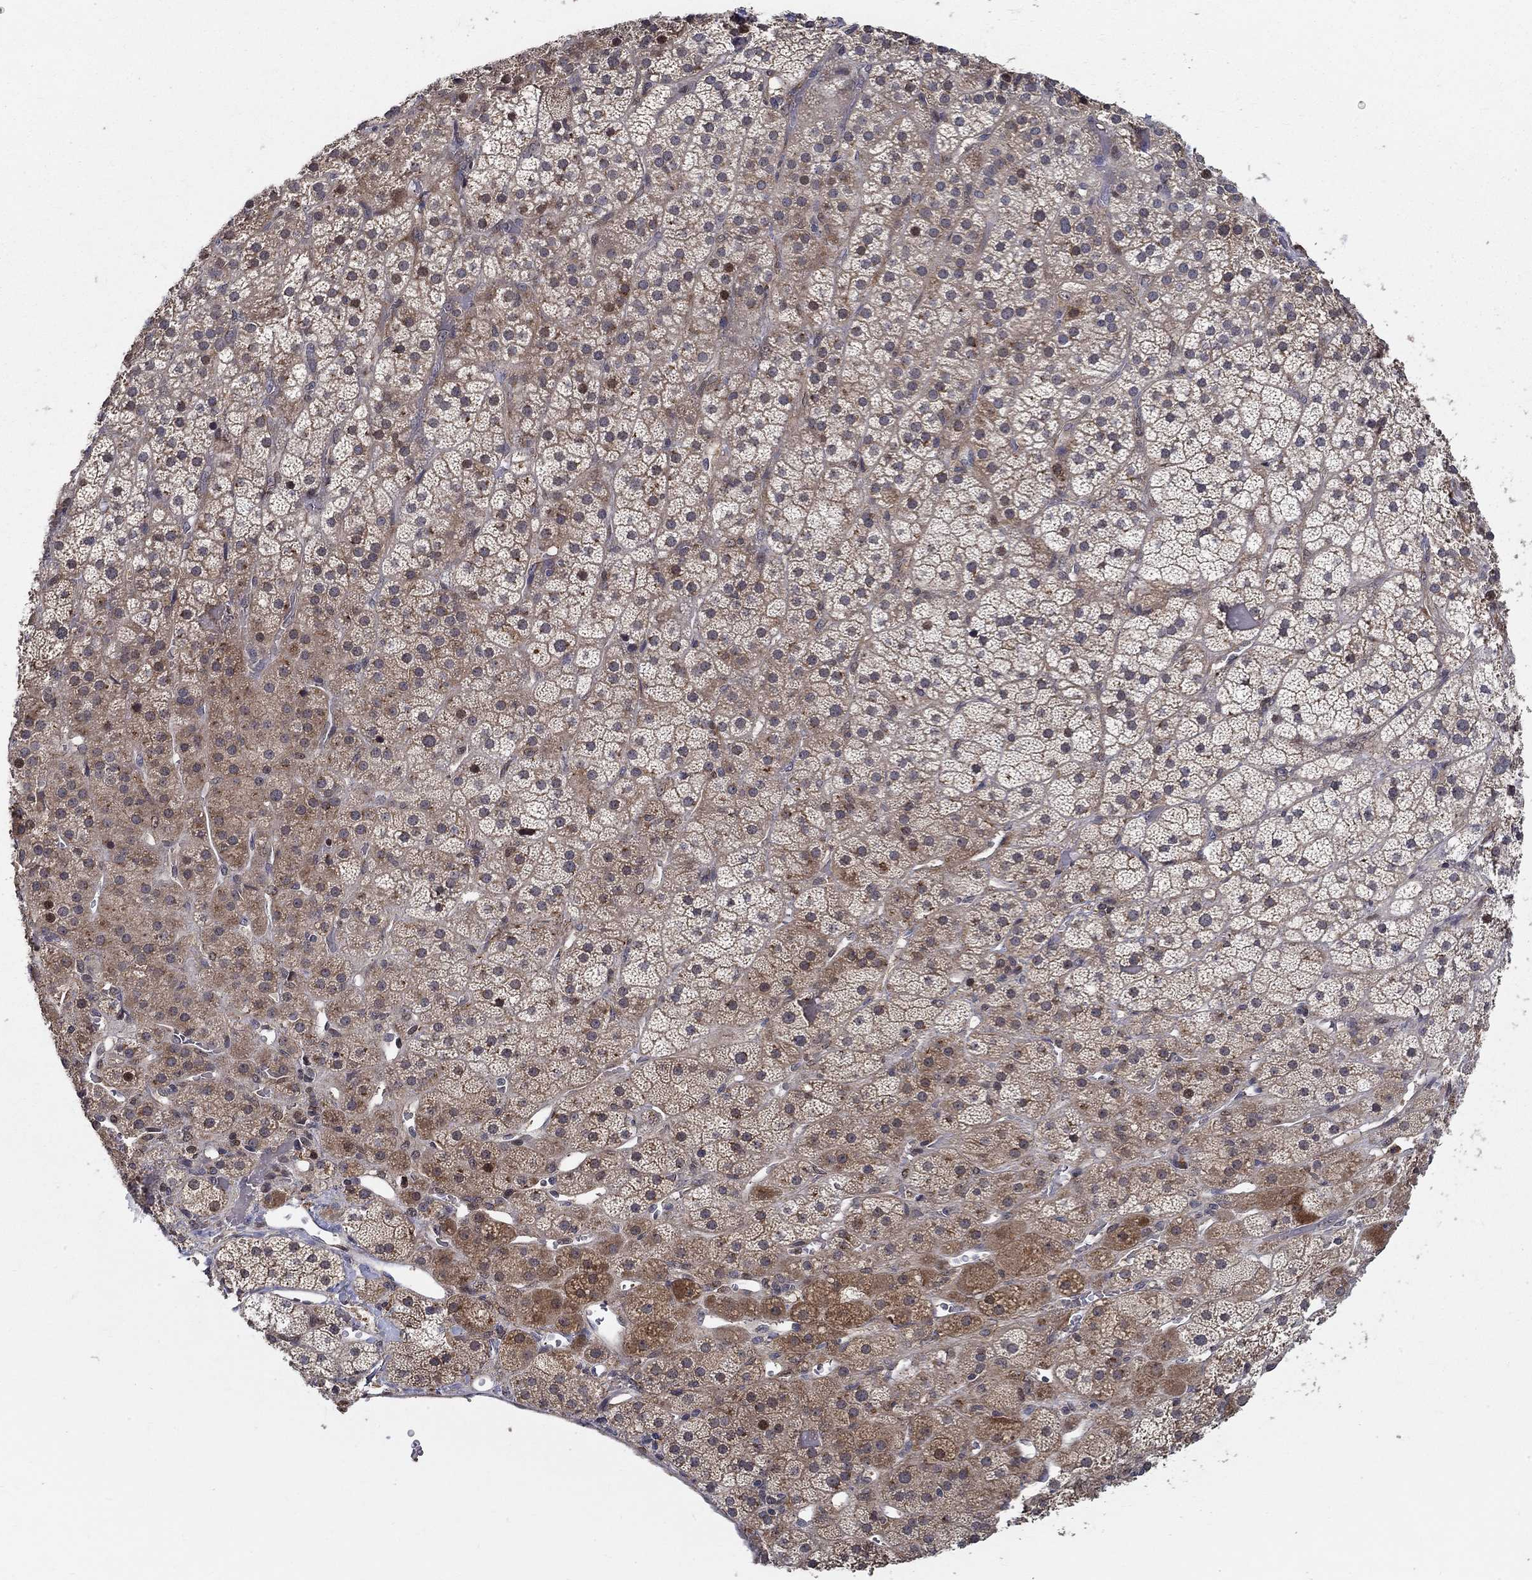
{"staining": {"intensity": "strong", "quantity": "25%-75%", "location": "cytoplasmic/membranous,nuclear"}, "tissue": "adrenal gland", "cell_type": "Glandular cells", "image_type": "normal", "snomed": [{"axis": "morphology", "description": "Normal tissue, NOS"}, {"axis": "topography", "description": "Adrenal gland"}], "caption": "Human adrenal gland stained for a protein (brown) exhibits strong cytoplasmic/membranous,nuclear positive staining in about 25%-75% of glandular cells.", "gene": "ZNF594", "patient": {"sex": "male", "age": 57}}